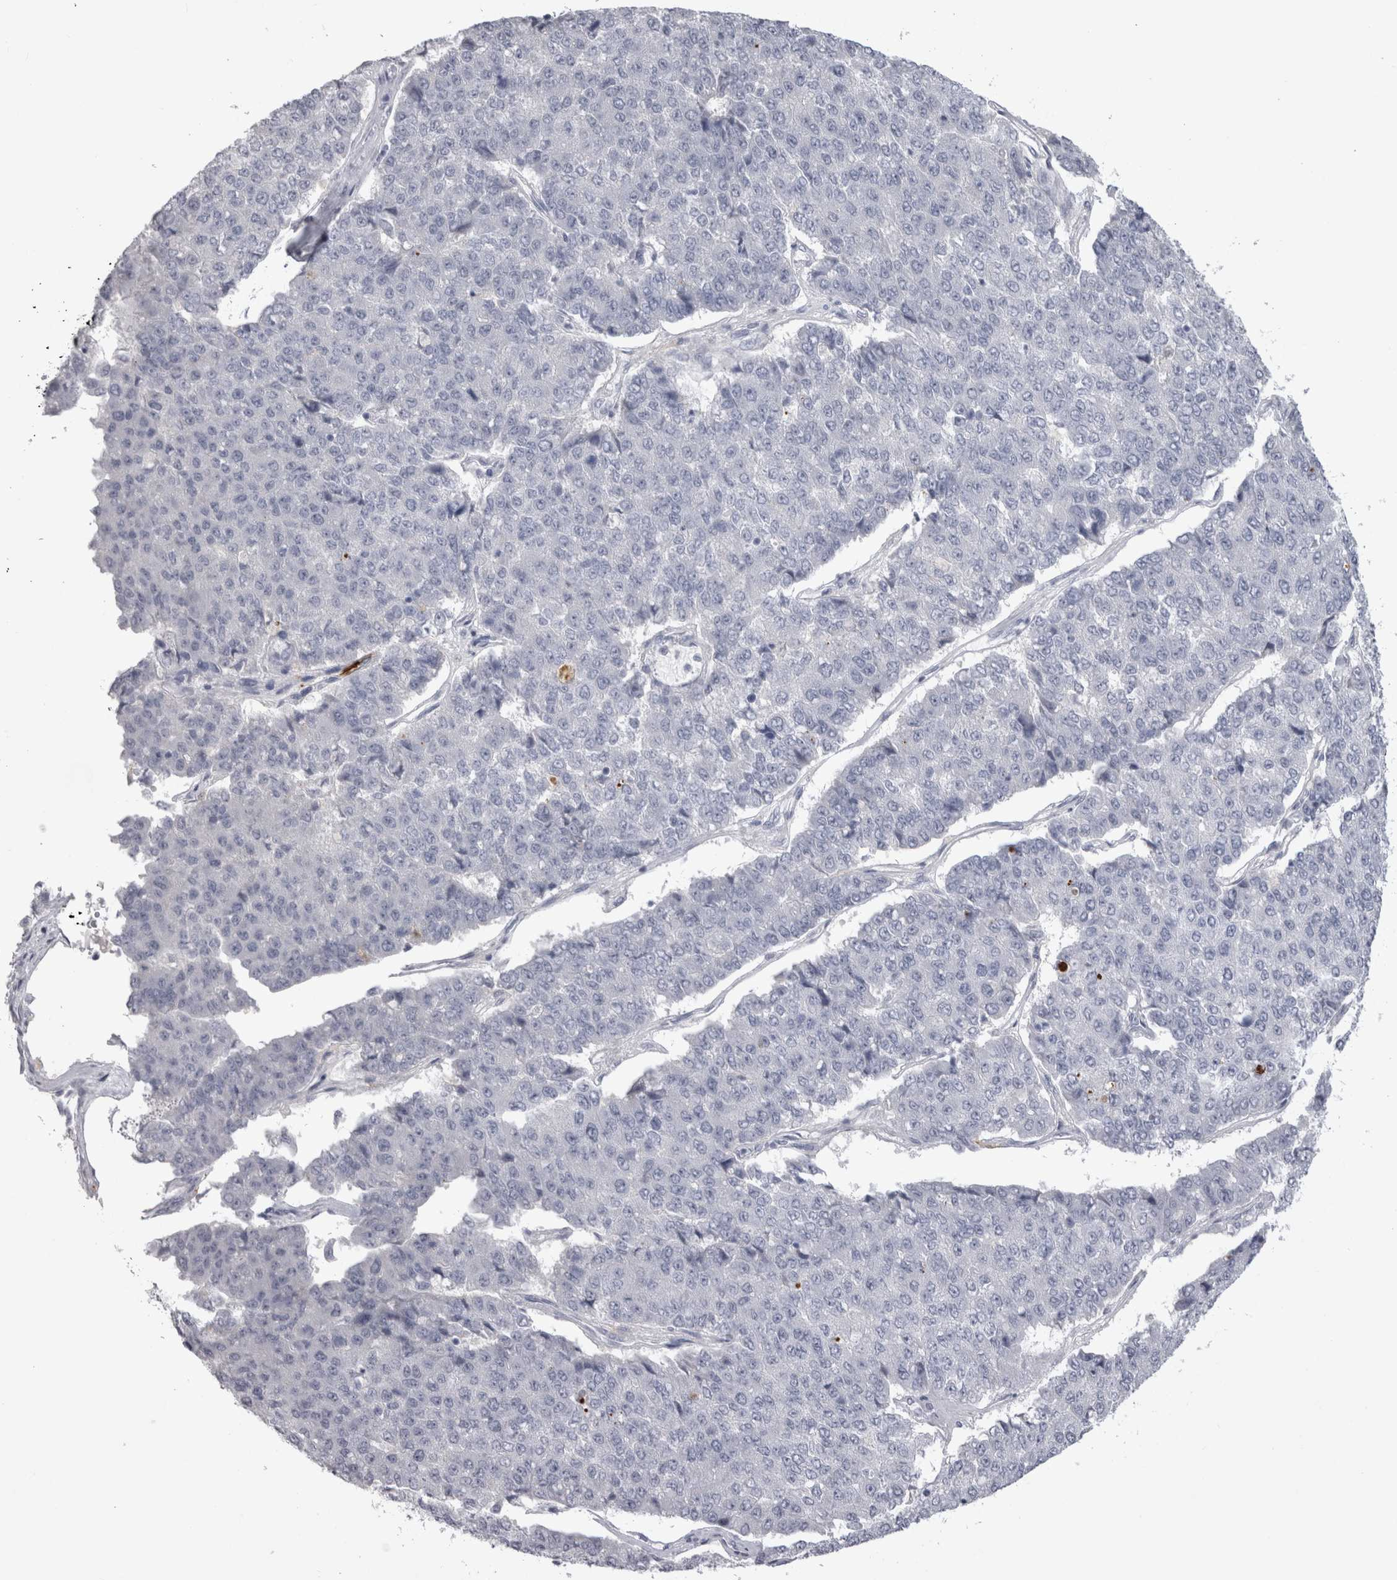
{"staining": {"intensity": "negative", "quantity": "none", "location": "none"}, "tissue": "pancreatic cancer", "cell_type": "Tumor cells", "image_type": "cancer", "snomed": [{"axis": "morphology", "description": "Adenocarcinoma, NOS"}, {"axis": "topography", "description": "Pancreas"}], "caption": "IHC micrograph of human pancreatic adenocarcinoma stained for a protein (brown), which demonstrates no positivity in tumor cells. Nuclei are stained in blue.", "gene": "ADAM2", "patient": {"sex": "male", "age": 50}}